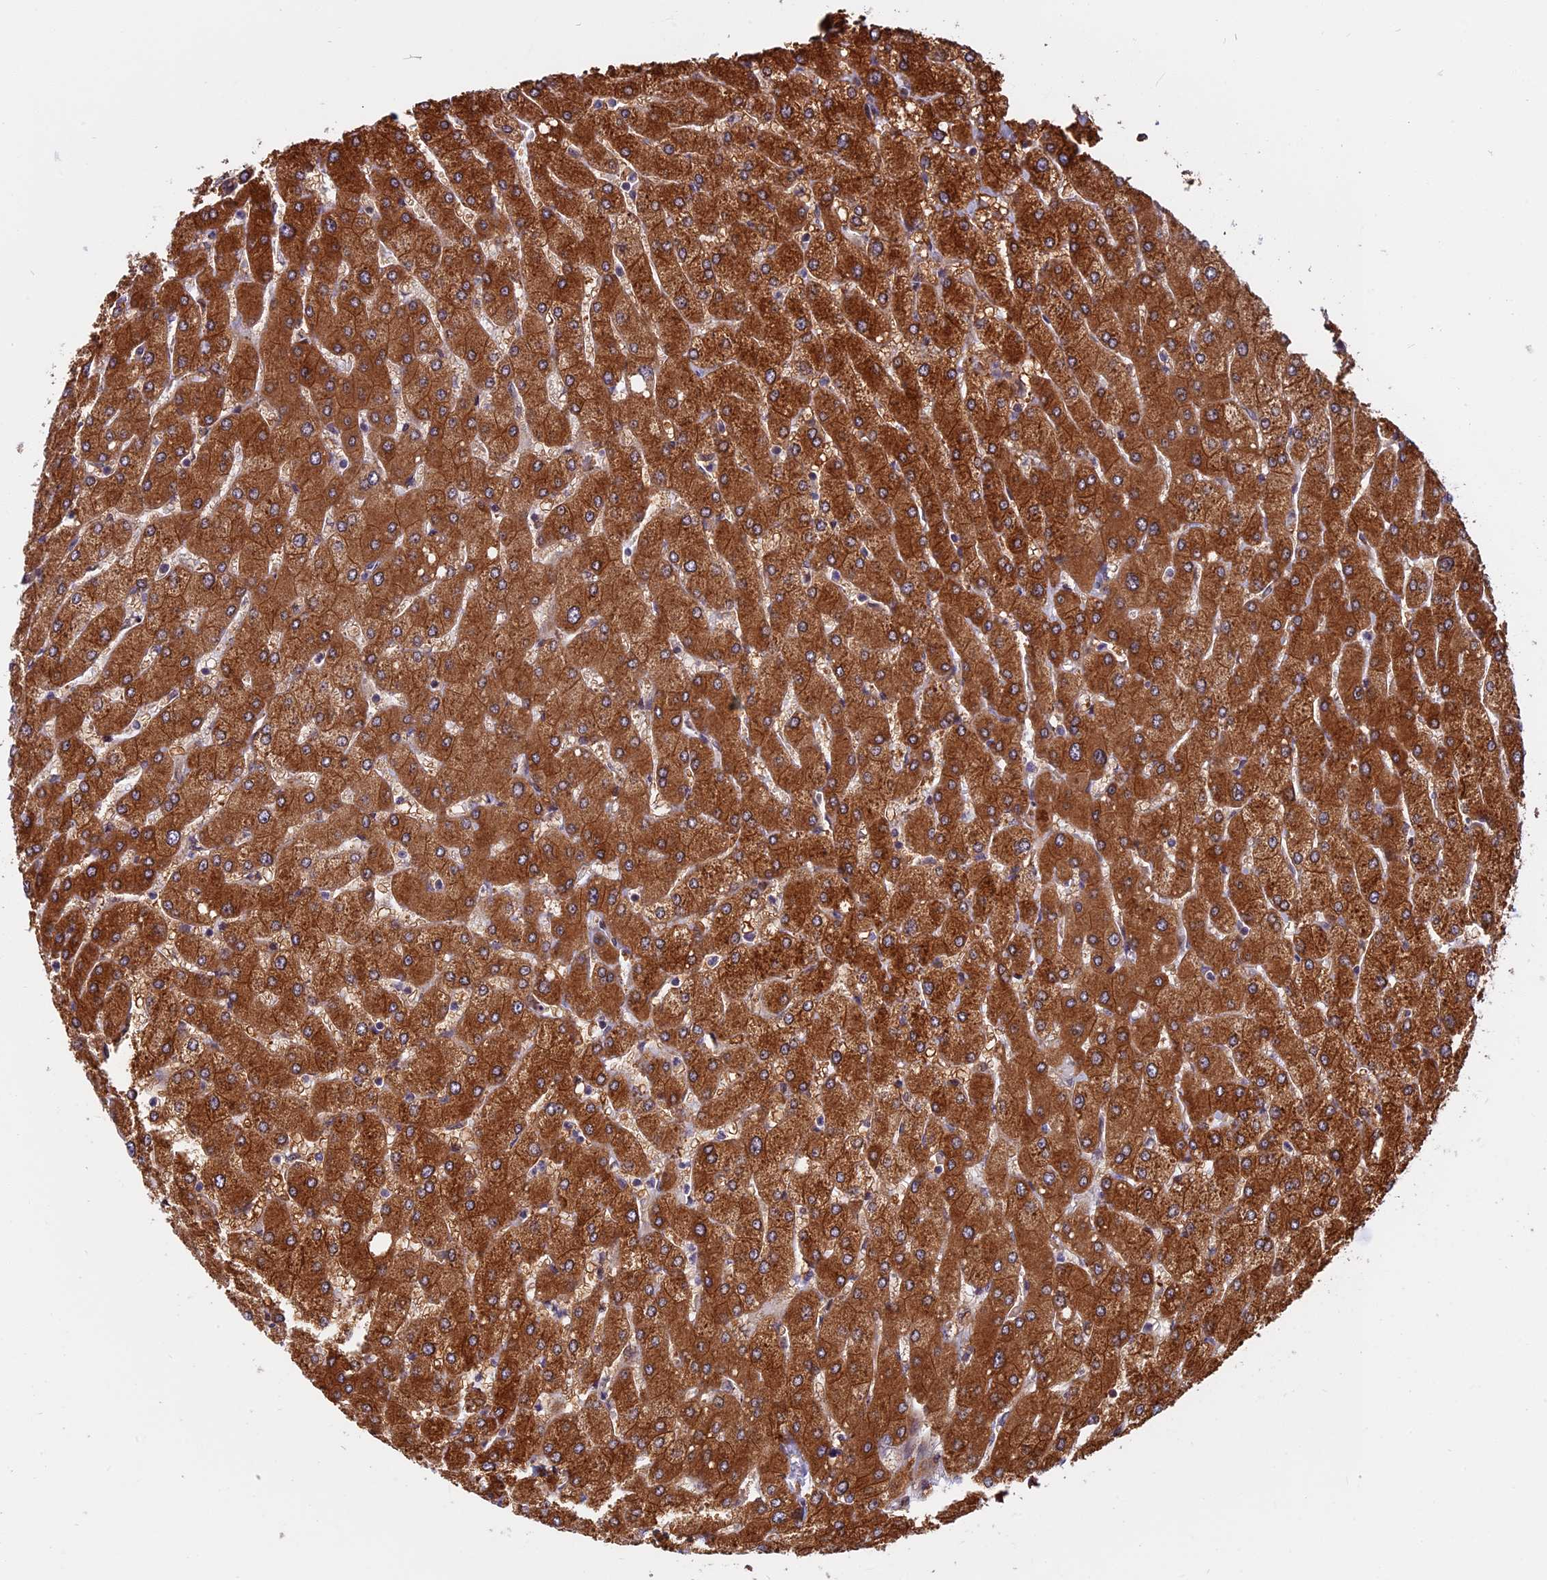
{"staining": {"intensity": "weak", "quantity": ">75%", "location": "cytoplasmic/membranous"}, "tissue": "liver", "cell_type": "Cholangiocytes", "image_type": "normal", "snomed": [{"axis": "morphology", "description": "Normal tissue, NOS"}, {"axis": "topography", "description": "Liver"}], "caption": "This micrograph reveals immunohistochemistry staining of benign liver, with low weak cytoplasmic/membranous staining in about >75% of cholangiocytes.", "gene": "CCDC113", "patient": {"sex": "male", "age": 55}}